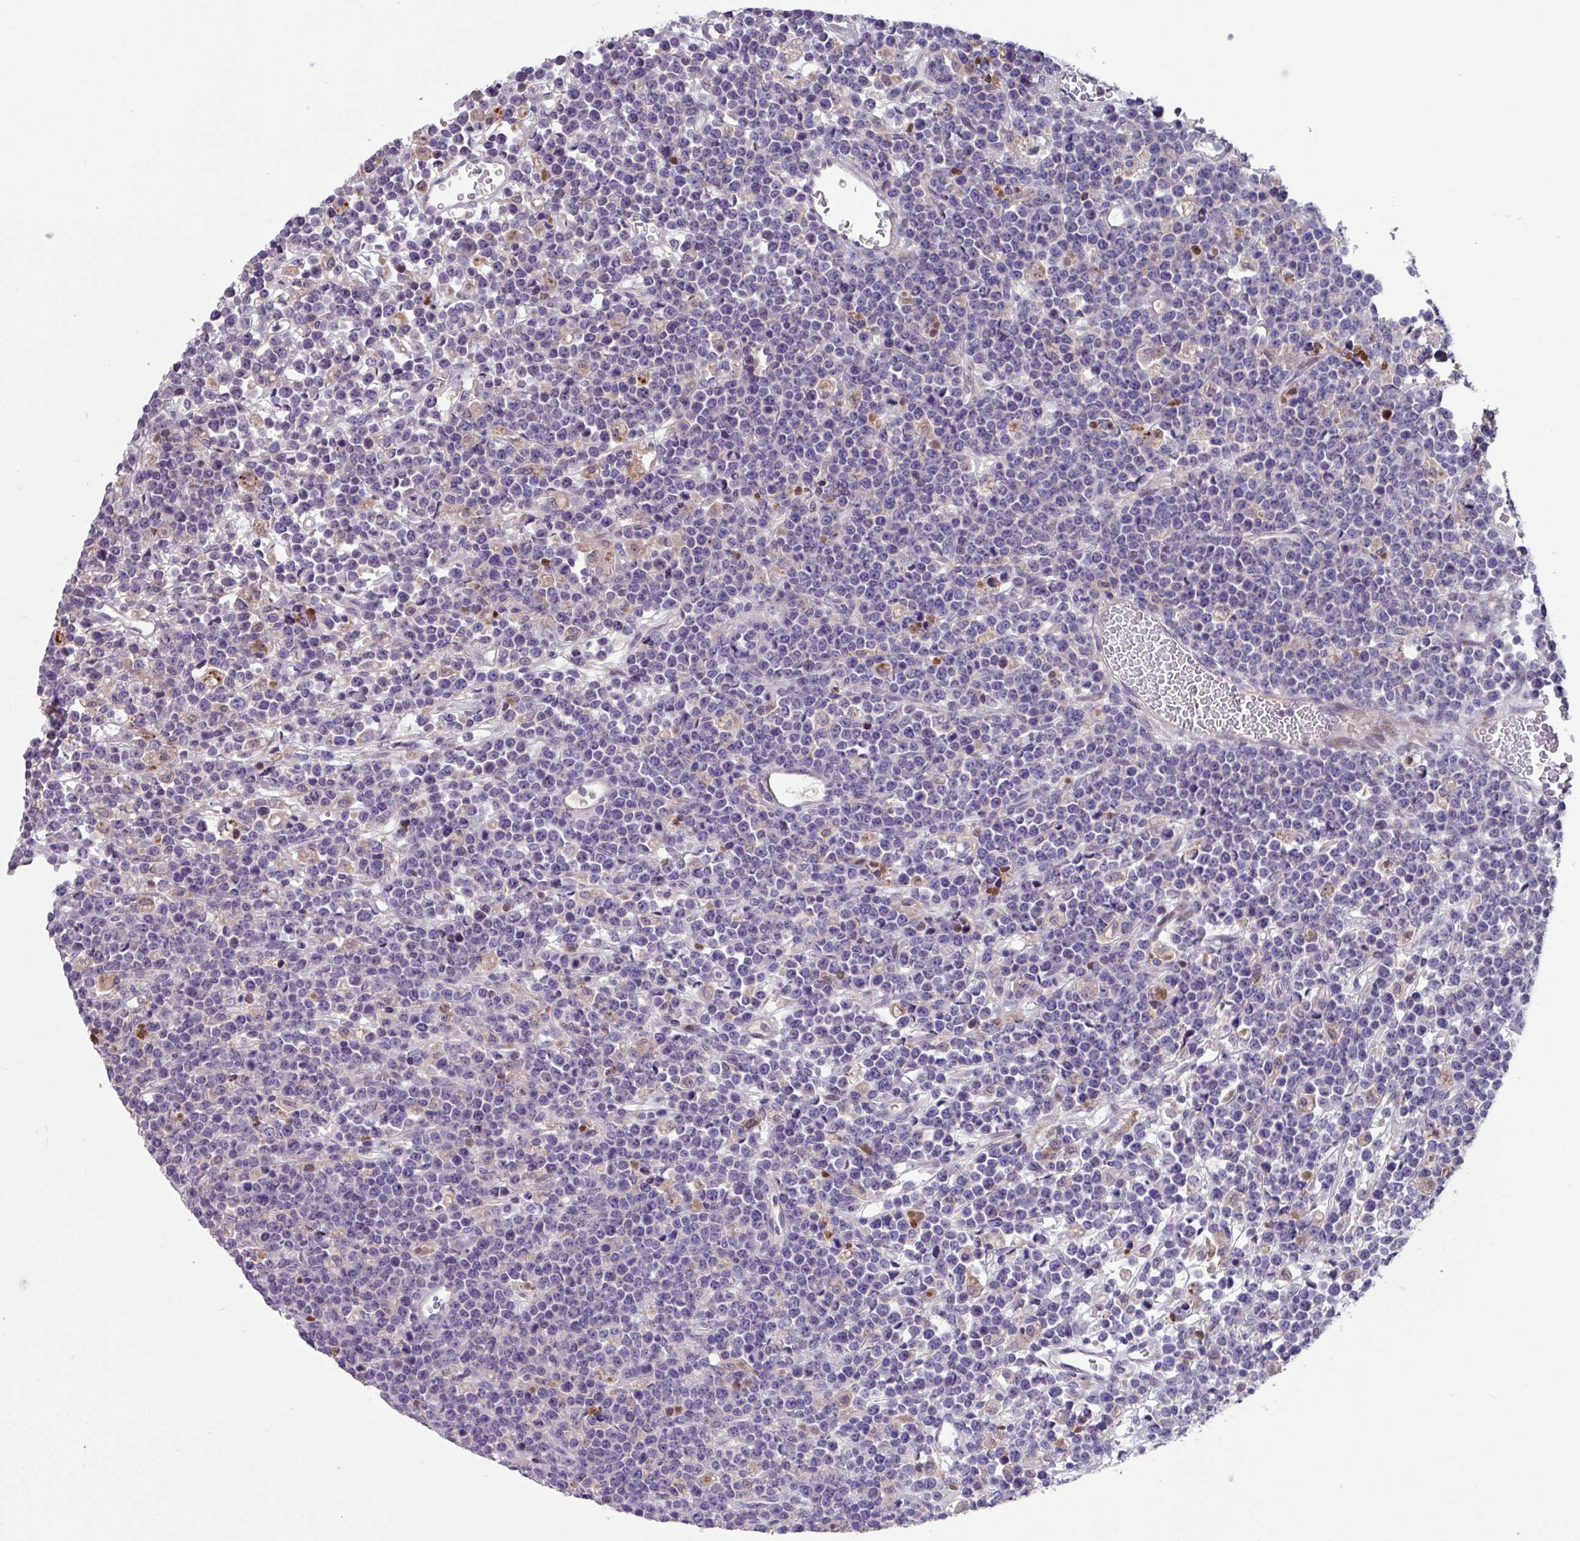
{"staining": {"intensity": "negative", "quantity": "none", "location": "none"}, "tissue": "lymphoma", "cell_type": "Tumor cells", "image_type": "cancer", "snomed": [{"axis": "morphology", "description": "Malignant lymphoma, non-Hodgkin's type, High grade"}, {"axis": "topography", "description": "Ovary"}], "caption": "Malignant lymphoma, non-Hodgkin's type (high-grade) stained for a protein using IHC exhibits no staining tumor cells.", "gene": "IQCJ", "patient": {"sex": "female", "age": 56}}